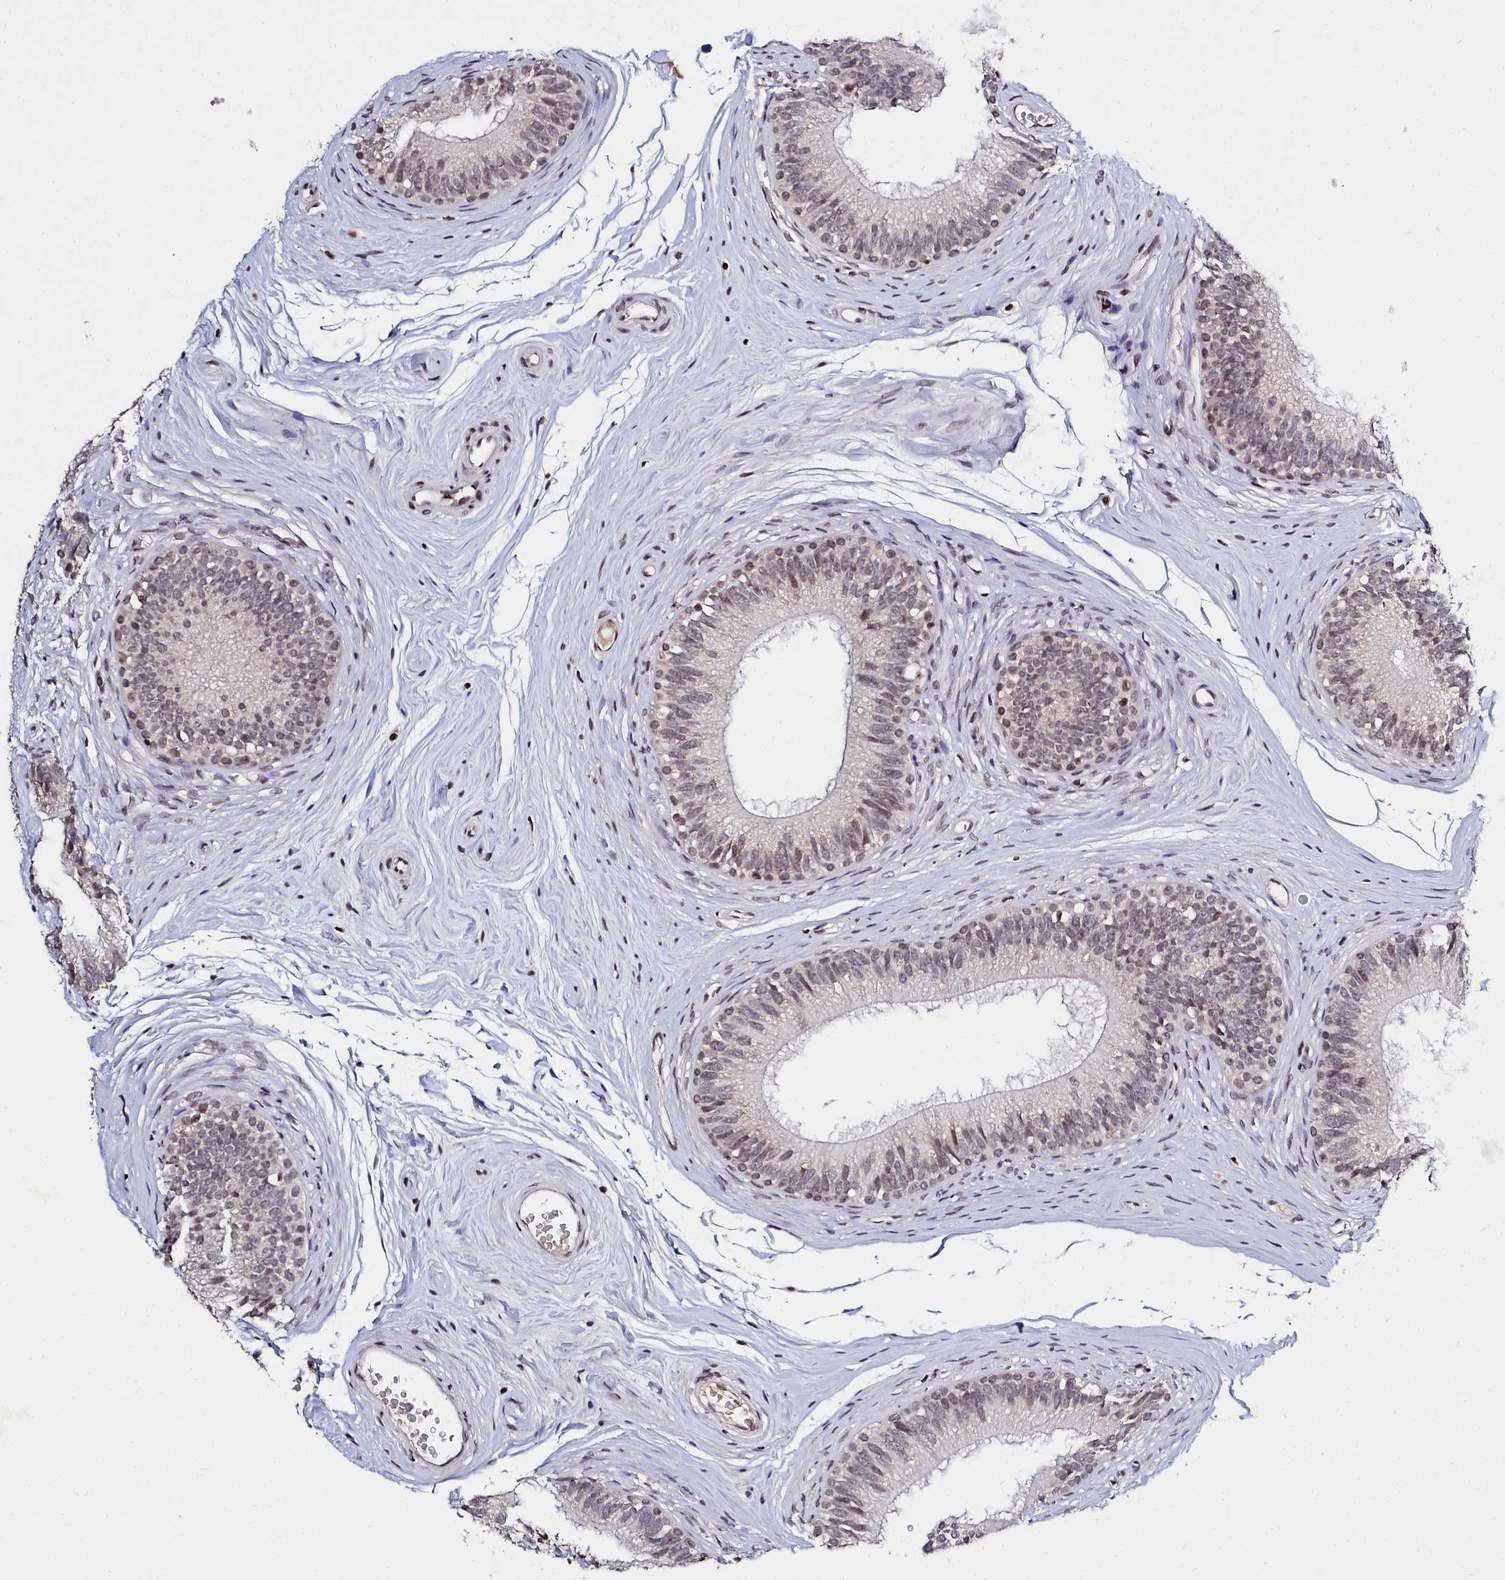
{"staining": {"intensity": "weak", "quantity": "<25%", "location": "cytoplasmic/membranous"}, "tissue": "epididymis", "cell_type": "Glandular cells", "image_type": "normal", "snomed": [{"axis": "morphology", "description": "Normal tissue, NOS"}, {"axis": "topography", "description": "Epididymis"}], "caption": "The micrograph shows no significant expression in glandular cells of epididymis. The staining was performed using DAB (3,3'-diaminobenzidine) to visualize the protein expression in brown, while the nuclei were stained in blue with hematoxylin (Magnification: 20x).", "gene": "FZD4", "patient": {"sex": "male", "age": 33}}